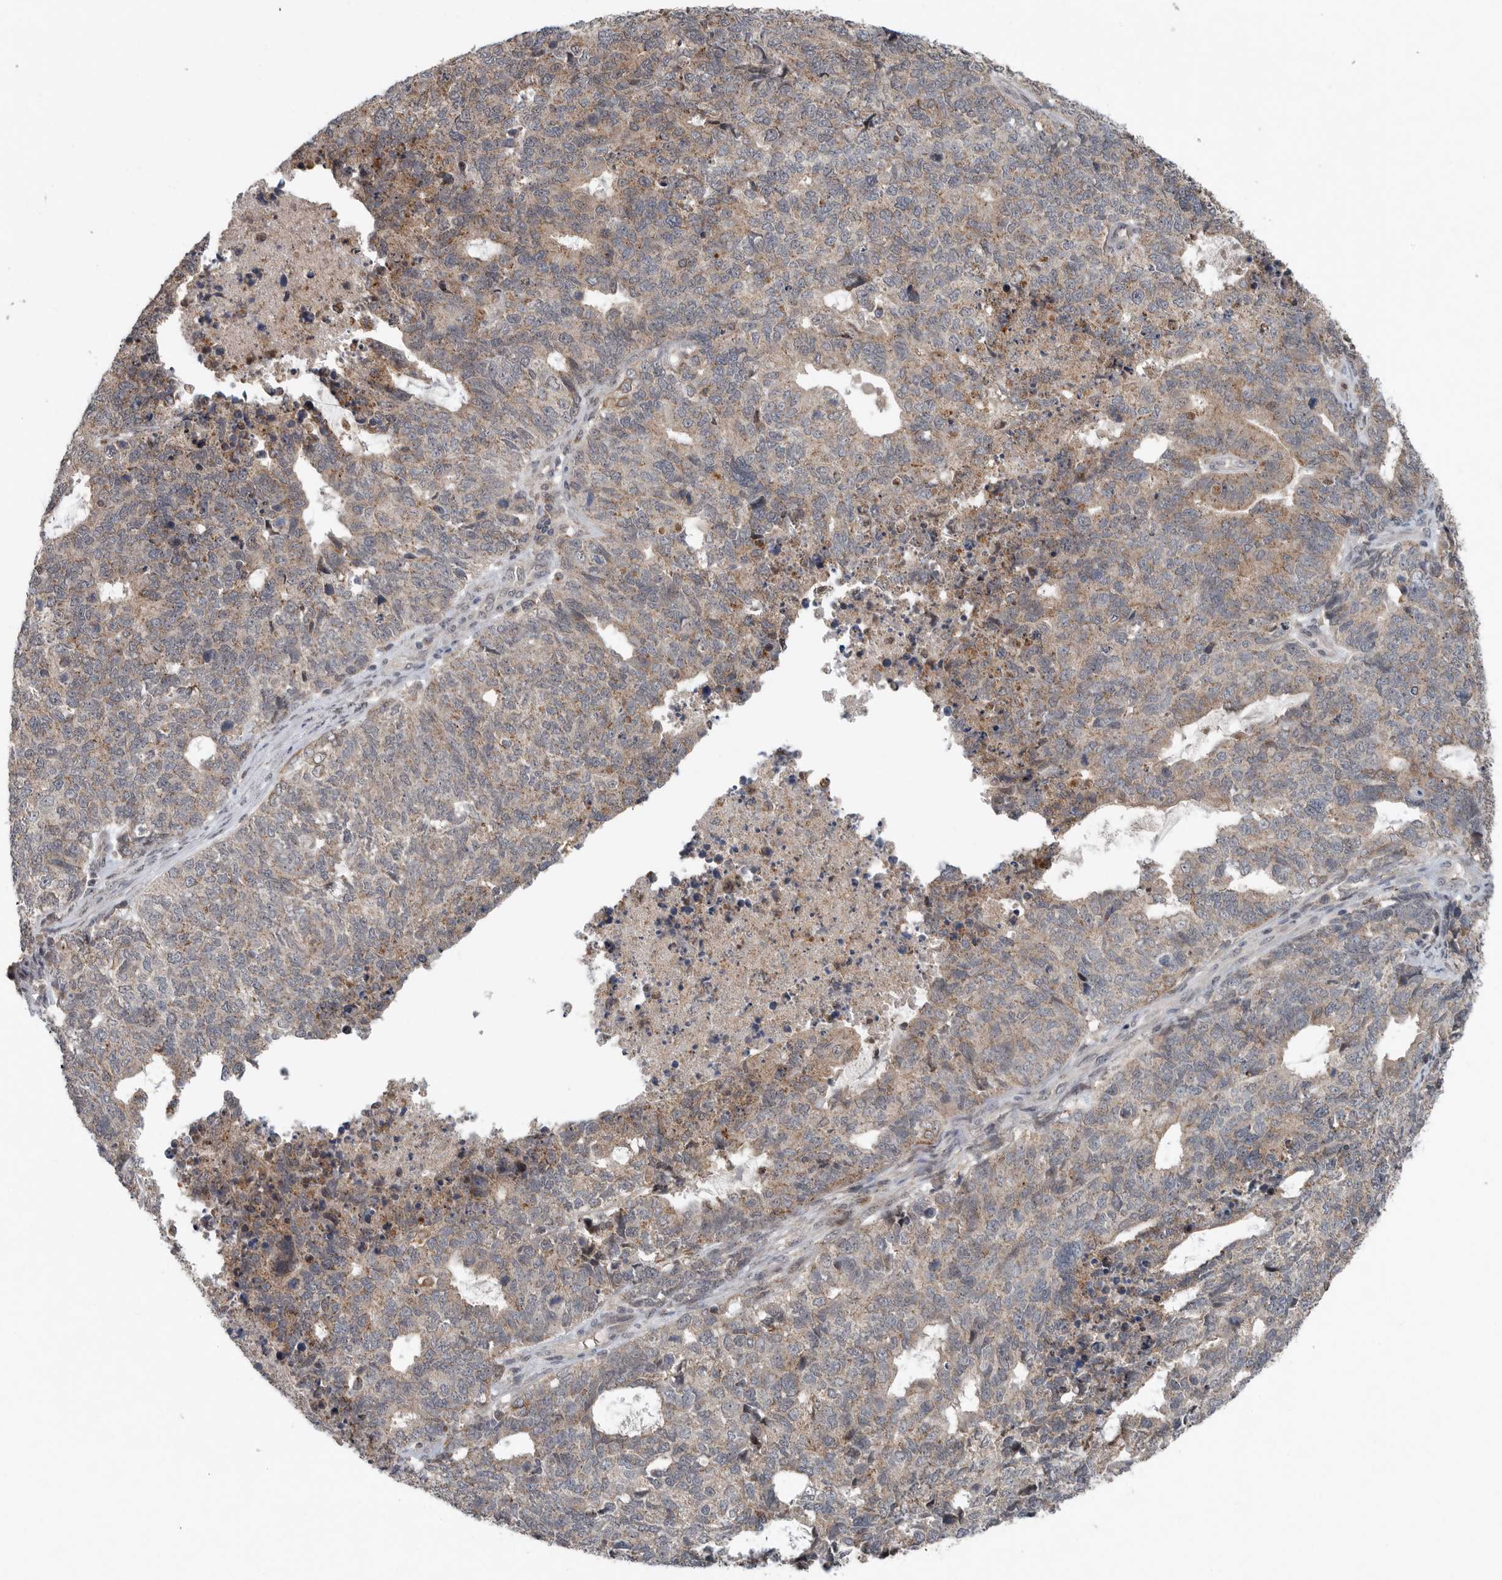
{"staining": {"intensity": "weak", "quantity": "25%-75%", "location": "cytoplasmic/membranous"}, "tissue": "cervical cancer", "cell_type": "Tumor cells", "image_type": "cancer", "snomed": [{"axis": "morphology", "description": "Squamous cell carcinoma, NOS"}, {"axis": "topography", "description": "Cervix"}], "caption": "Weak cytoplasmic/membranous staining for a protein is appreciated in approximately 25%-75% of tumor cells of cervical squamous cell carcinoma using immunohistochemistry.", "gene": "SCP2", "patient": {"sex": "female", "age": 63}}